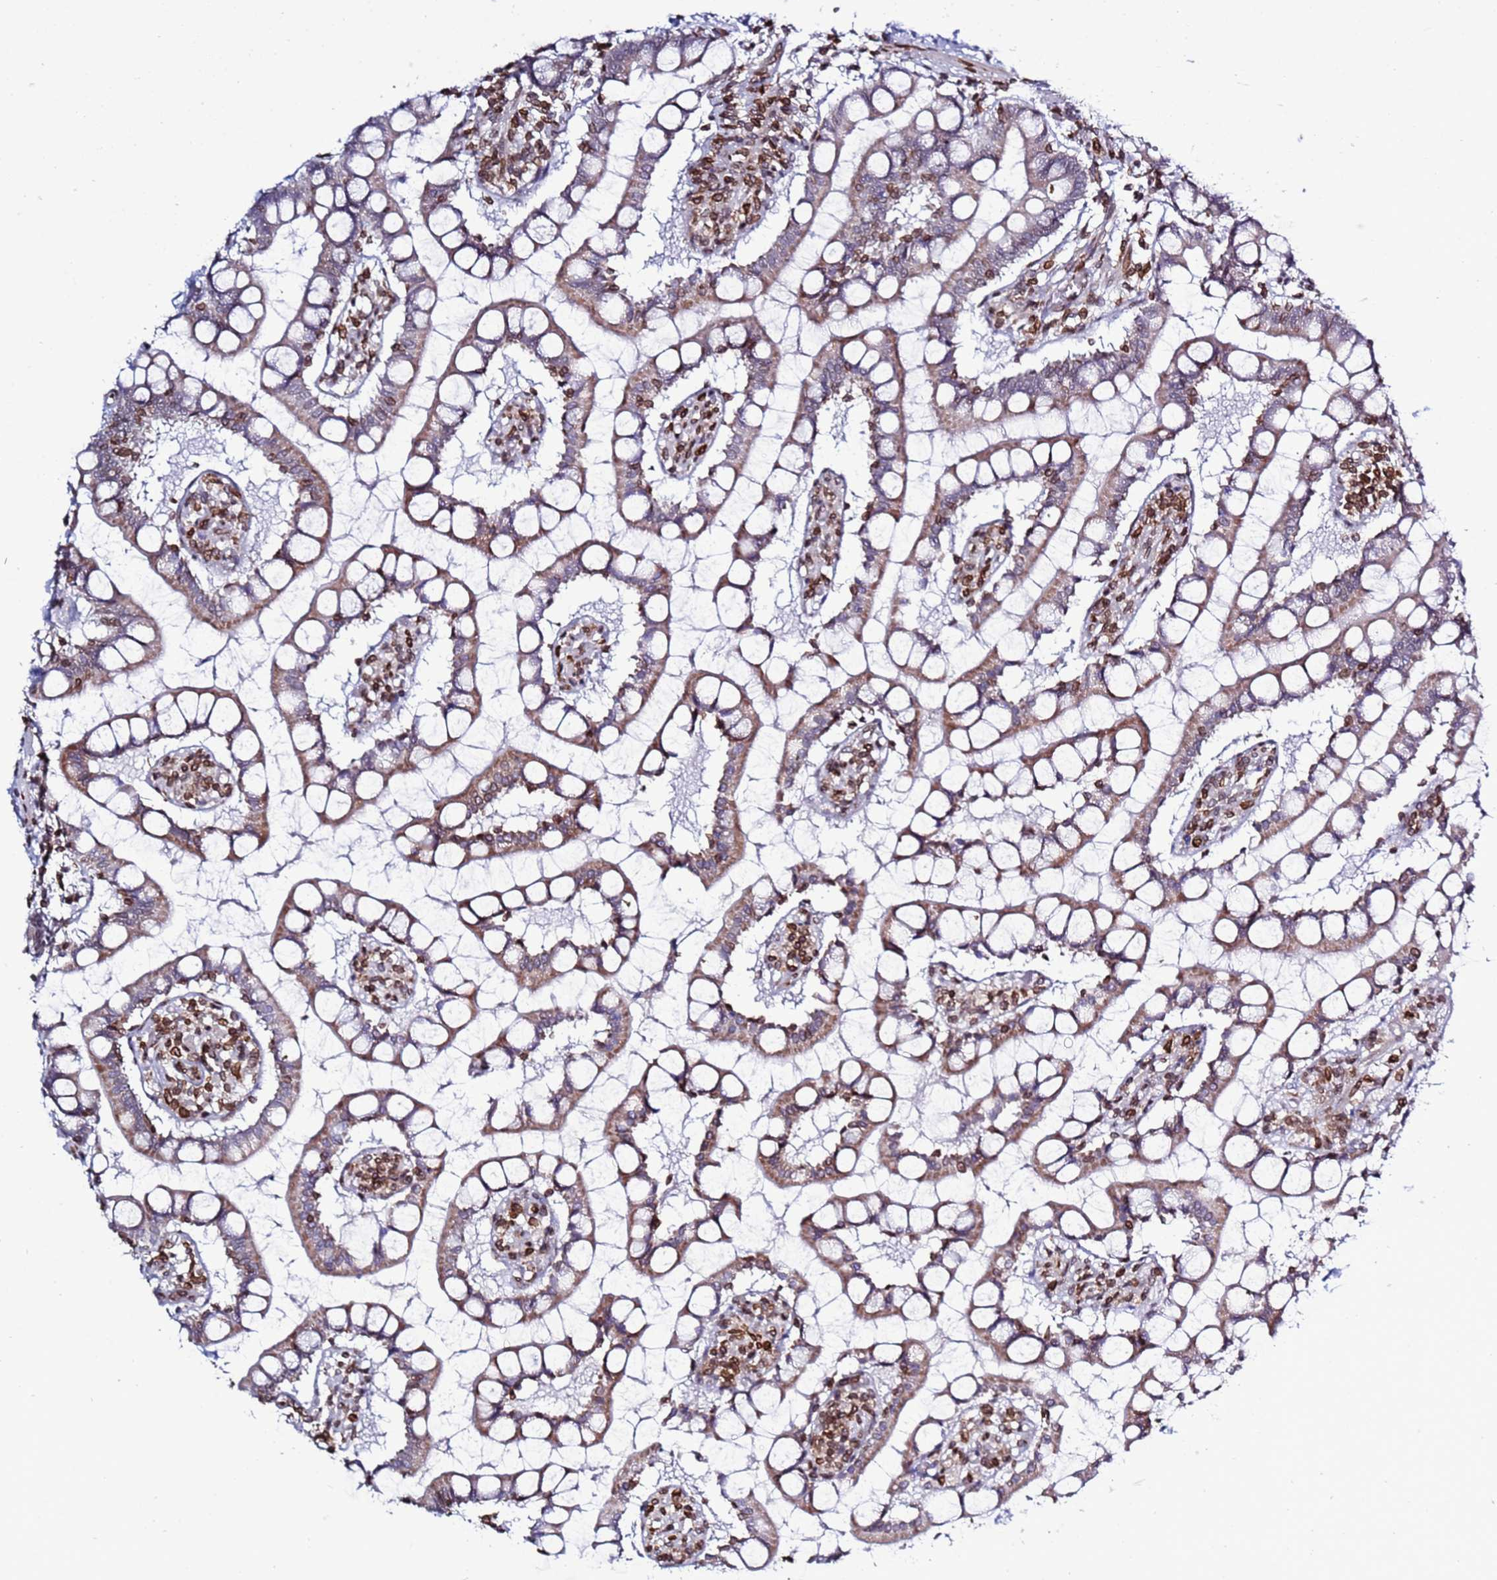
{"staining": {"intensity": "strong", "quantity": "25%-75%", "location": "cytoplasmic/membranous"}, "tissue": "small intestine", "cell_type": "Glandular cells", "image_type": "normal", "snomed": [{"axis": "morphology", "description": "Normal tissue, NOS"}, {"axis": "topography", "description": "Small intestine"}], "caption": "Immunohistochemistry photomicrograph of benign small intestine stained for a protein (brown), which displays high levels of strong cytoplasmic/membranous staining in about 25%-75% of glandular cells.", "gene": "TOR1AIP1", "patient": {"sex": "male", "age": 52}}